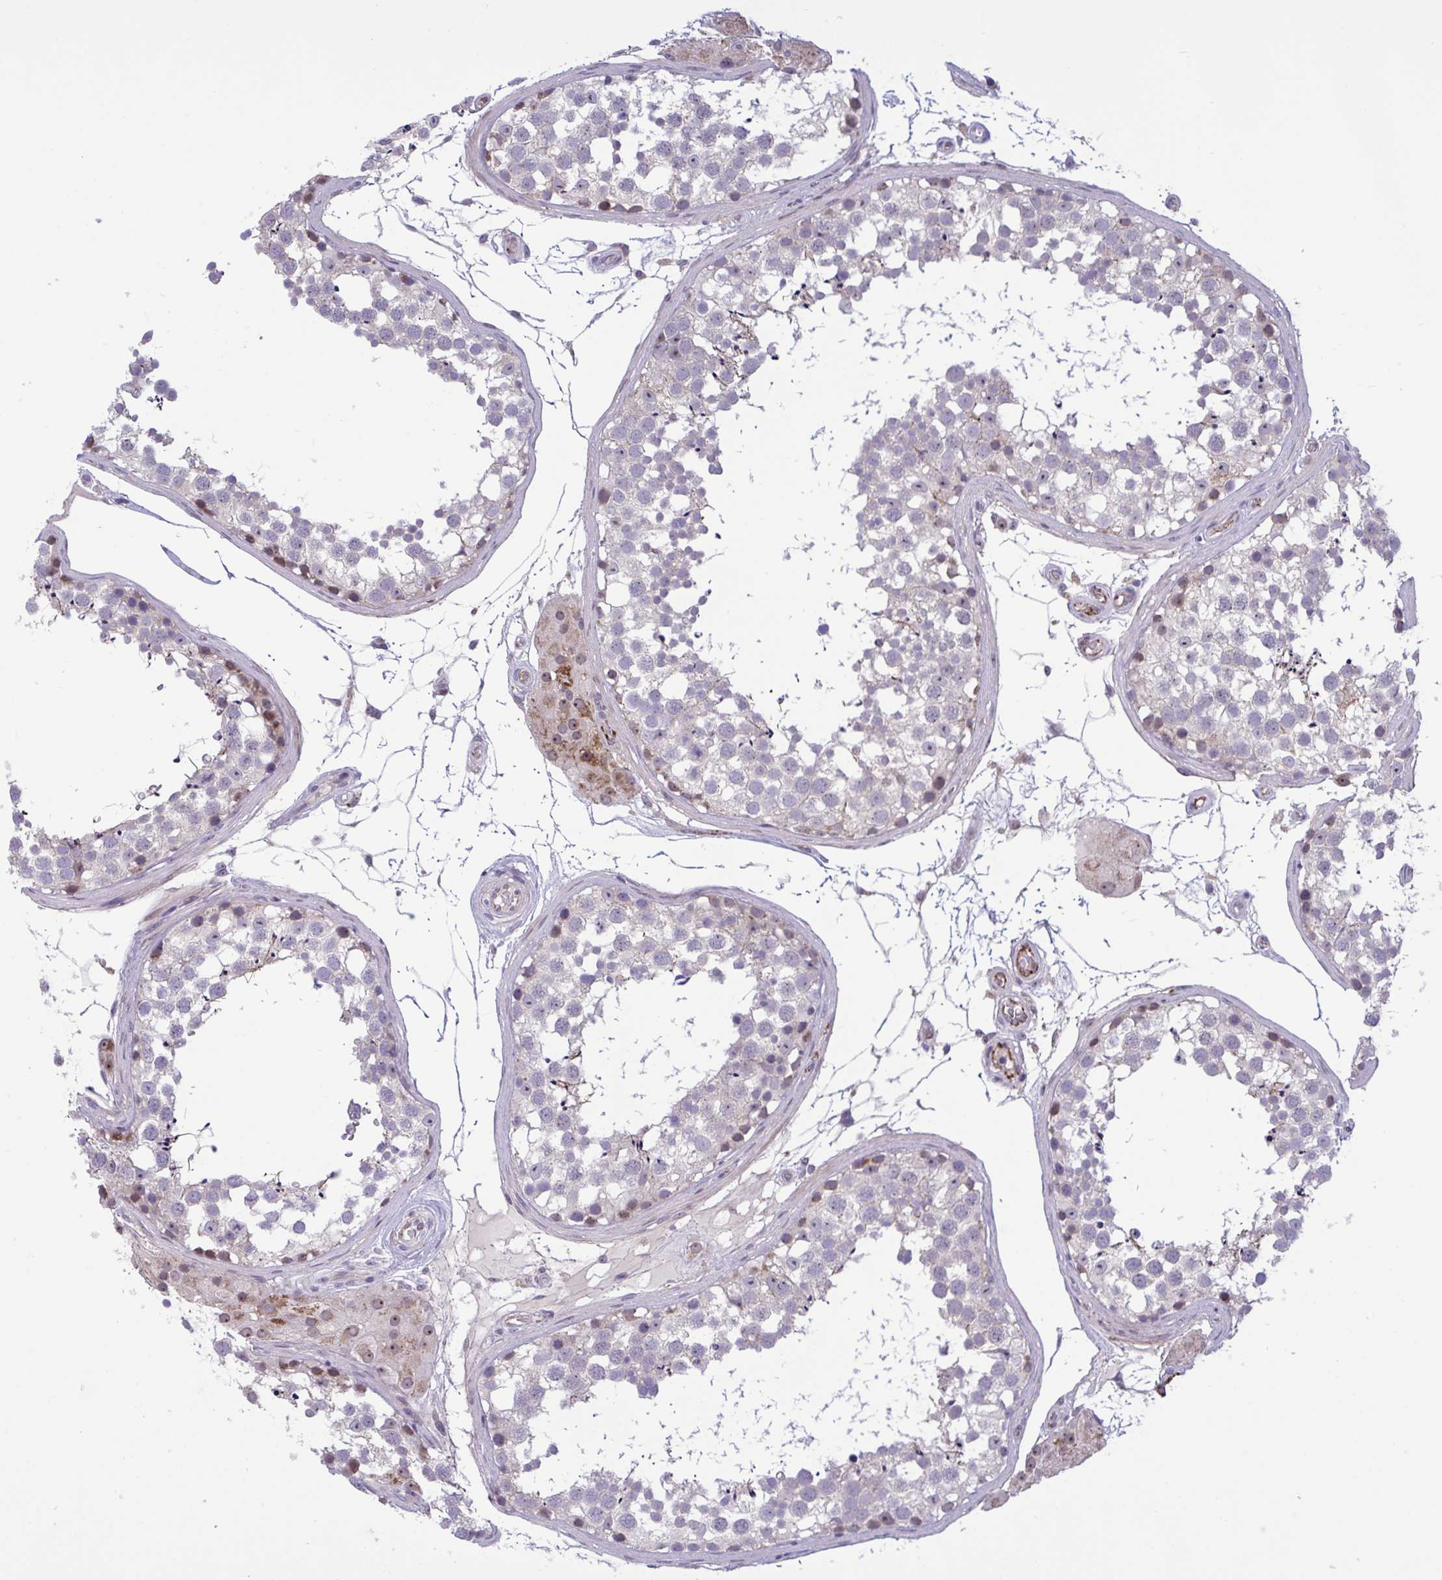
{"staining": {"intensity": "weak", "quantity": "25%-75%", "location": "cytoplasmic/membranous,nuclear"}, "tissue": "testis", "cell_type": "Cells in seminiferous ducts", "image_type": "normal", "snomed": [{"axis": "morphology", "description": "Normal tissue, NOS"}, {"axis": "morphology", "description": "Seminoma, NOS"}, {"axis": "topography", "description": "Testis"}], "caption": "A brown stain highlights weak cytoplasmic/membranous,nuclear positivity of a protein in cells in seminiferous ducts of benign human testis. (Stains: DAB in brown, nuclei in blue, Microscopy: brightfield microscopy at high magnification).", "gene": "CD101", "patient": {"sex": "male", "age": 65}}